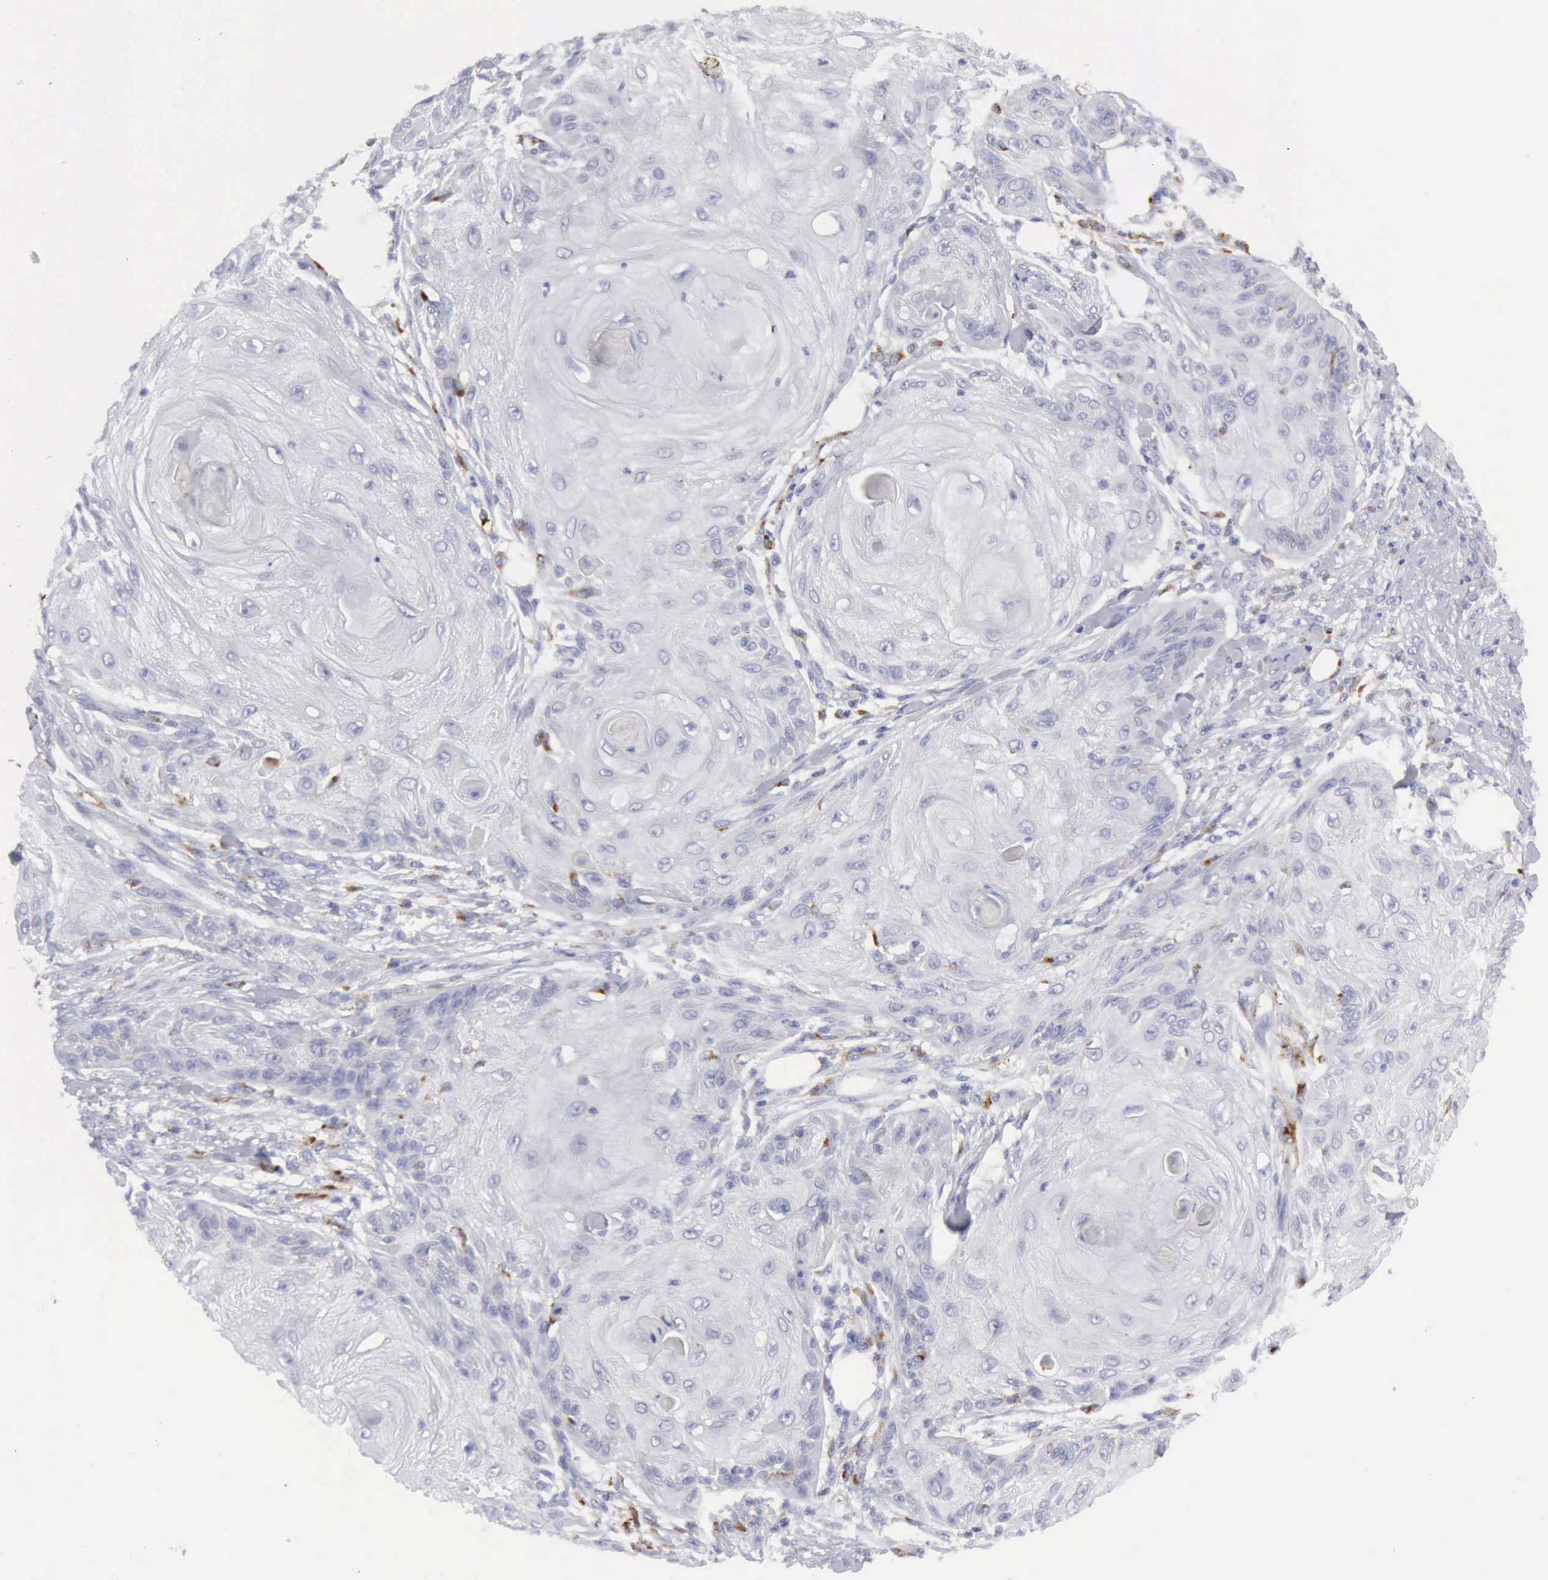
{"staining": {"intensity": "negative", "quantity": "none", "location": "none"}, "tissue": "skin cancer", "cell_type": "Tumor cells", "image_type": "cancer", "snomed": [{"axis": "morphology", "description": "Squamous cell carcinoma, NOS"}, {"axis": "topography", "description": "Skin"}], "caption": "Immunohistochemistry (IHC) micrograph of human skin cancer (squamous cell carcinoma) stained for a protein (brown), which exhibits no positivity in tumor cells. Nuclei are stained in blue.", "gene": "CTSS", "patient": {"sex": "female", "age": 88}}